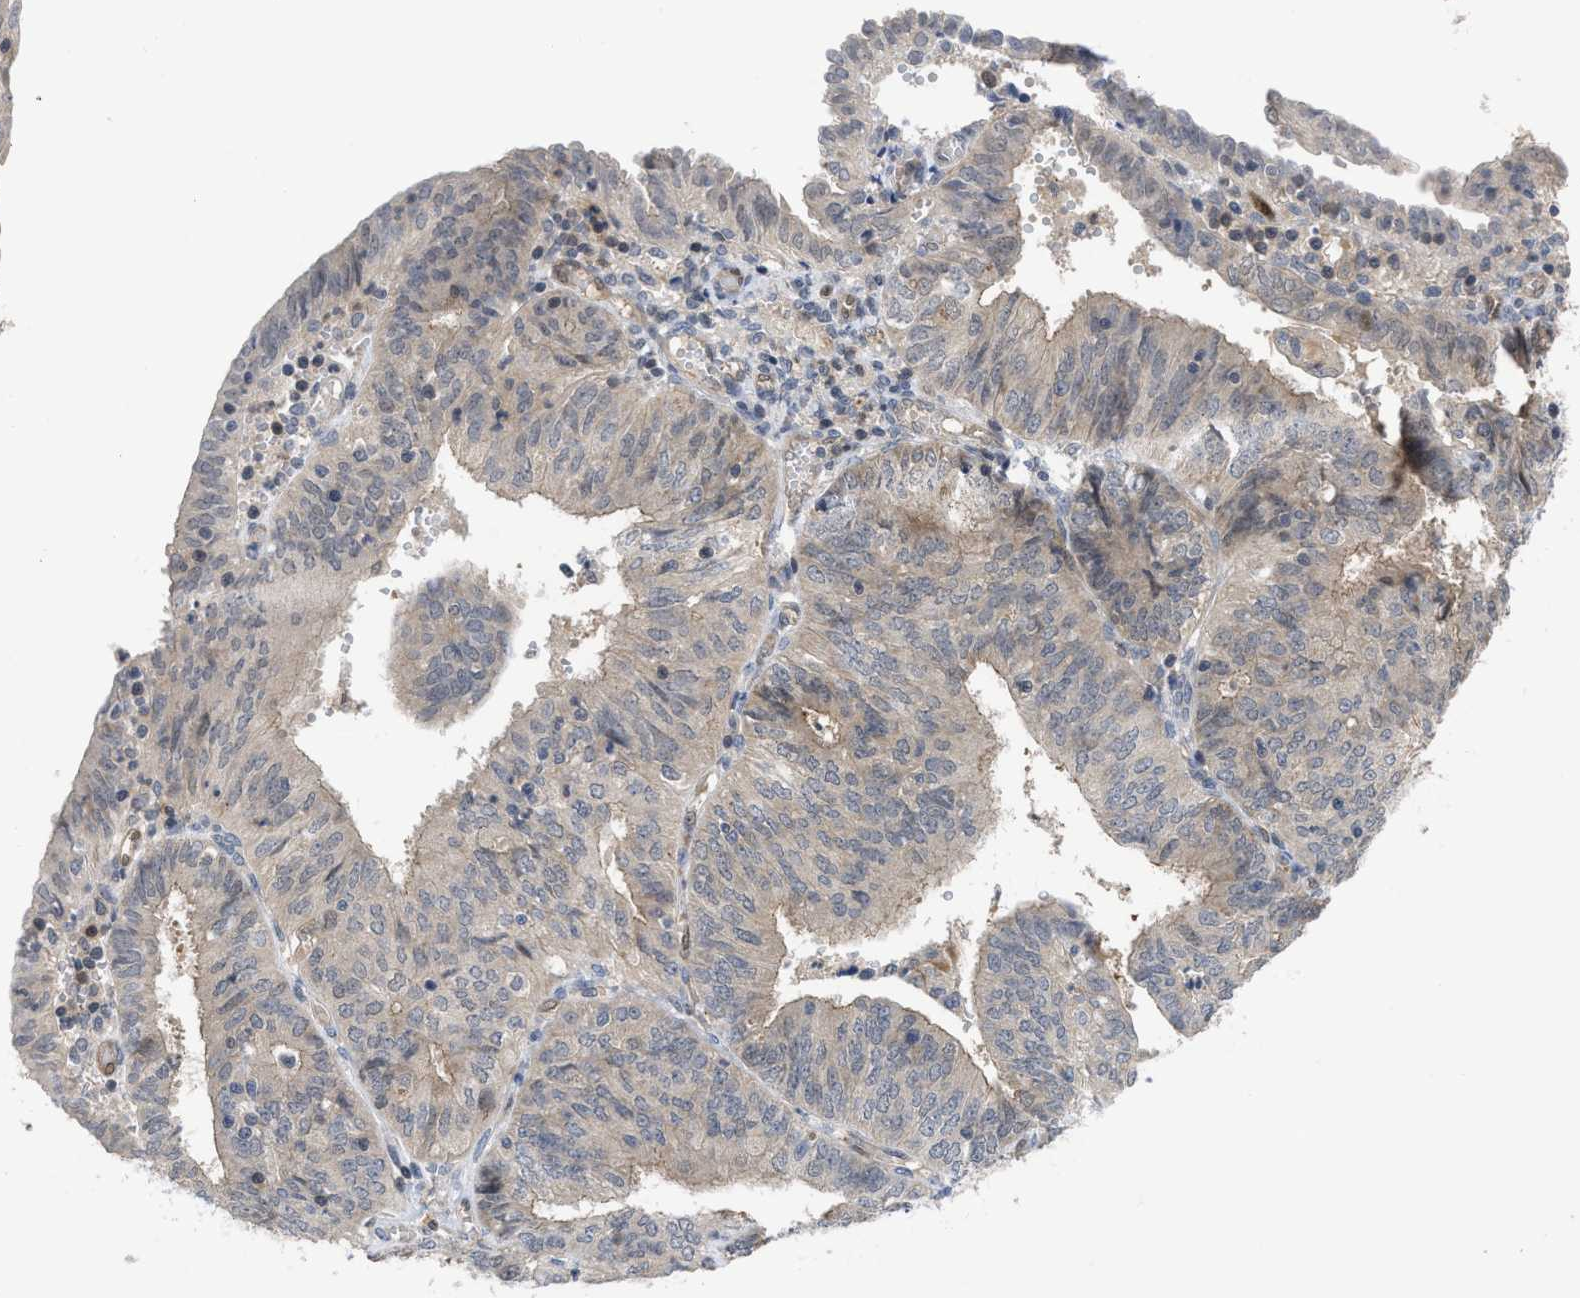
{"staining": {"intensity": "negative", "quantity": "none", "location": "none"}, "tissue": "endometrial cancer", "cell_type": "Tumor cells", "image_type": "cancer", "snomed": [{"axis": "morphology", "description": "Adenocarcinoma, NOS"}, {"axis": "topography", "description": "Endometrium"}], "caption": "IHC micrograph of neoplastic tissue: human endometrial adenocarcinoma stained with DAB demonstrates no significant protein expression in tumor cells.", "gene": "LDAF1", "patient": {"sex": "female", "age": 58}}